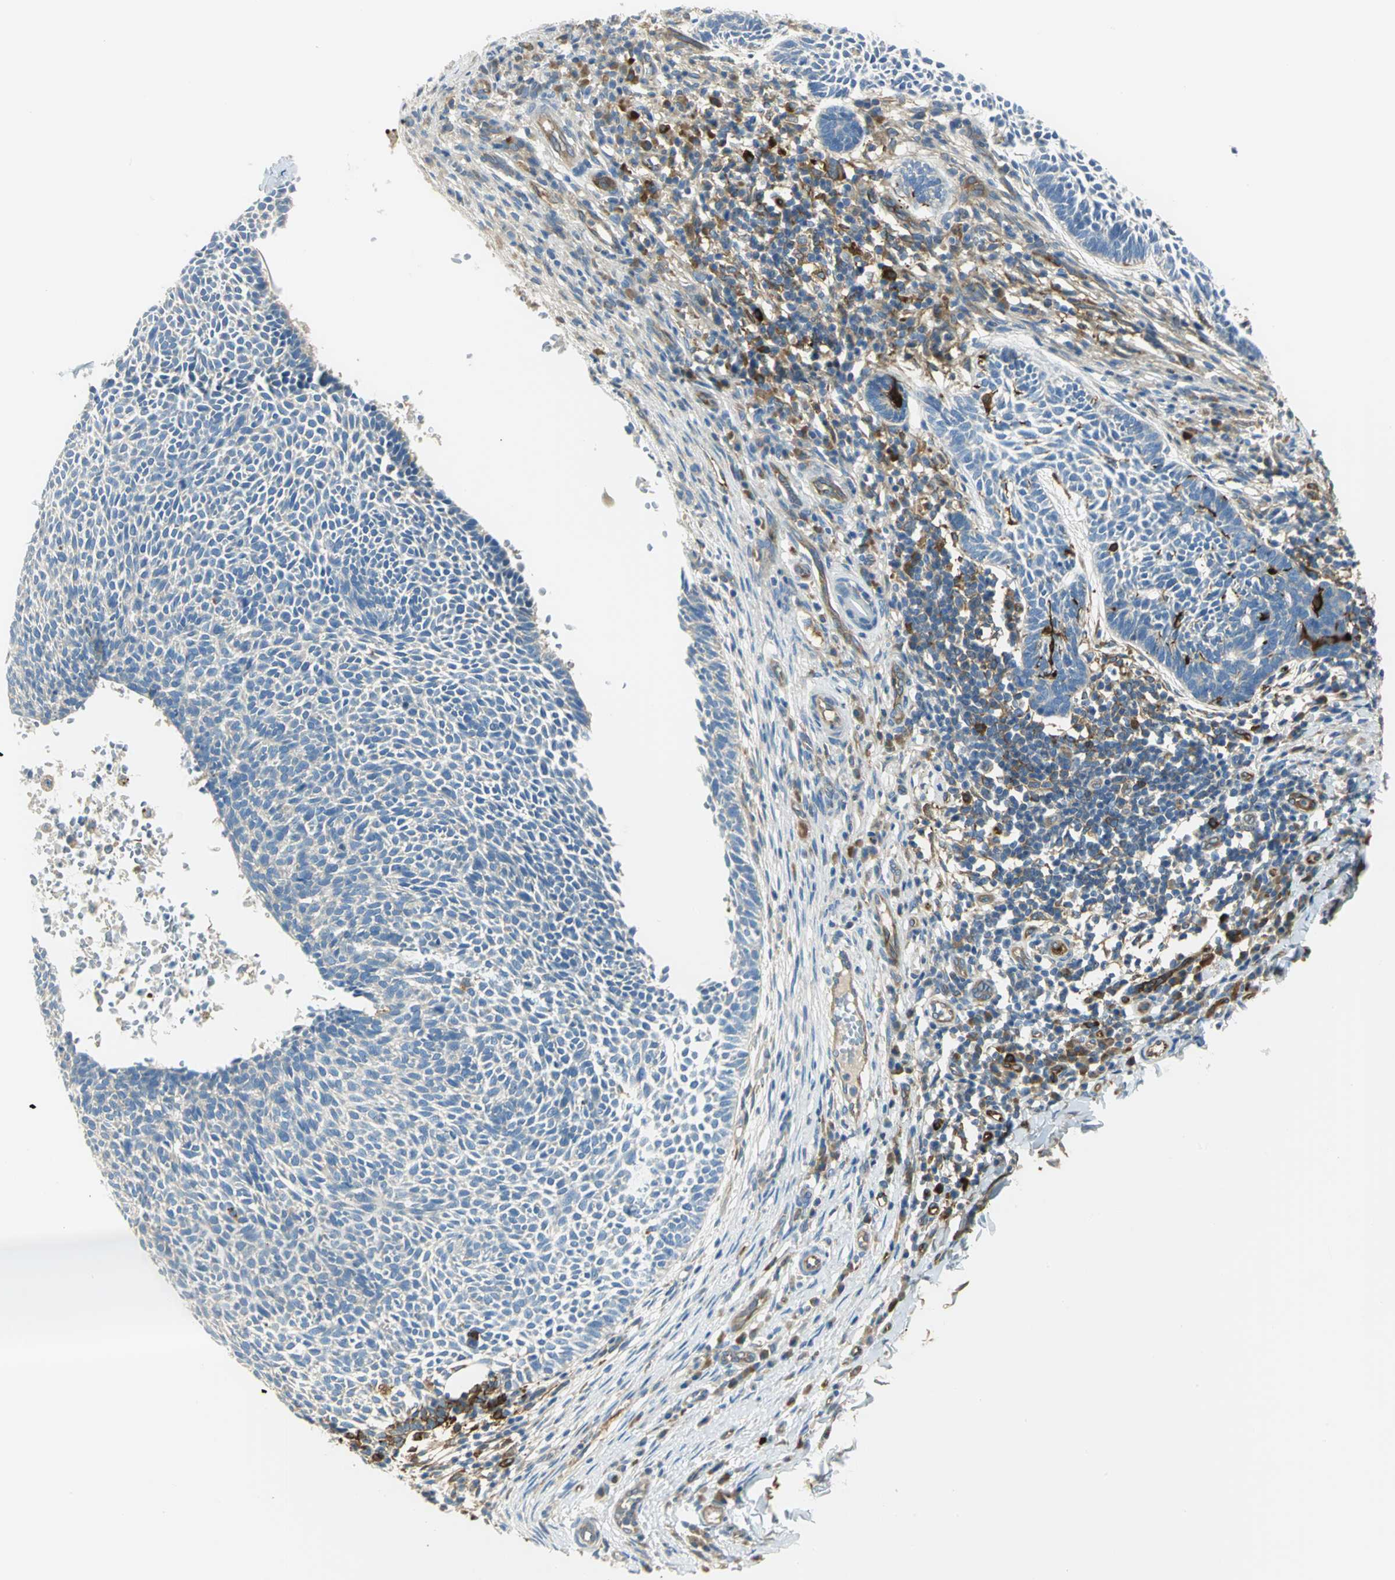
{"staining": {"intensity": "weak", "quantity": "25%-75%", "location": "cytoplasmic/membranous"}, "tissue": "skin cancer", "cell_type": "Tumor cells", "image_type": "cancer", "snomed": [{"axis": "morphology", "description": "Normal tissue, NOS"}, {"axis": "morphology", "description": "Basal cell carcinoma"}, {"axis": "topography", "description": "Skin"}], "caption": "Human skin cancer stained with a brown dye demonstrates weak cytoplasmic/membranous positive positivity in about 25%-75% of tumor cells.", "gene": "WARS1", "patient": {"sex": "male", "age": 87}}